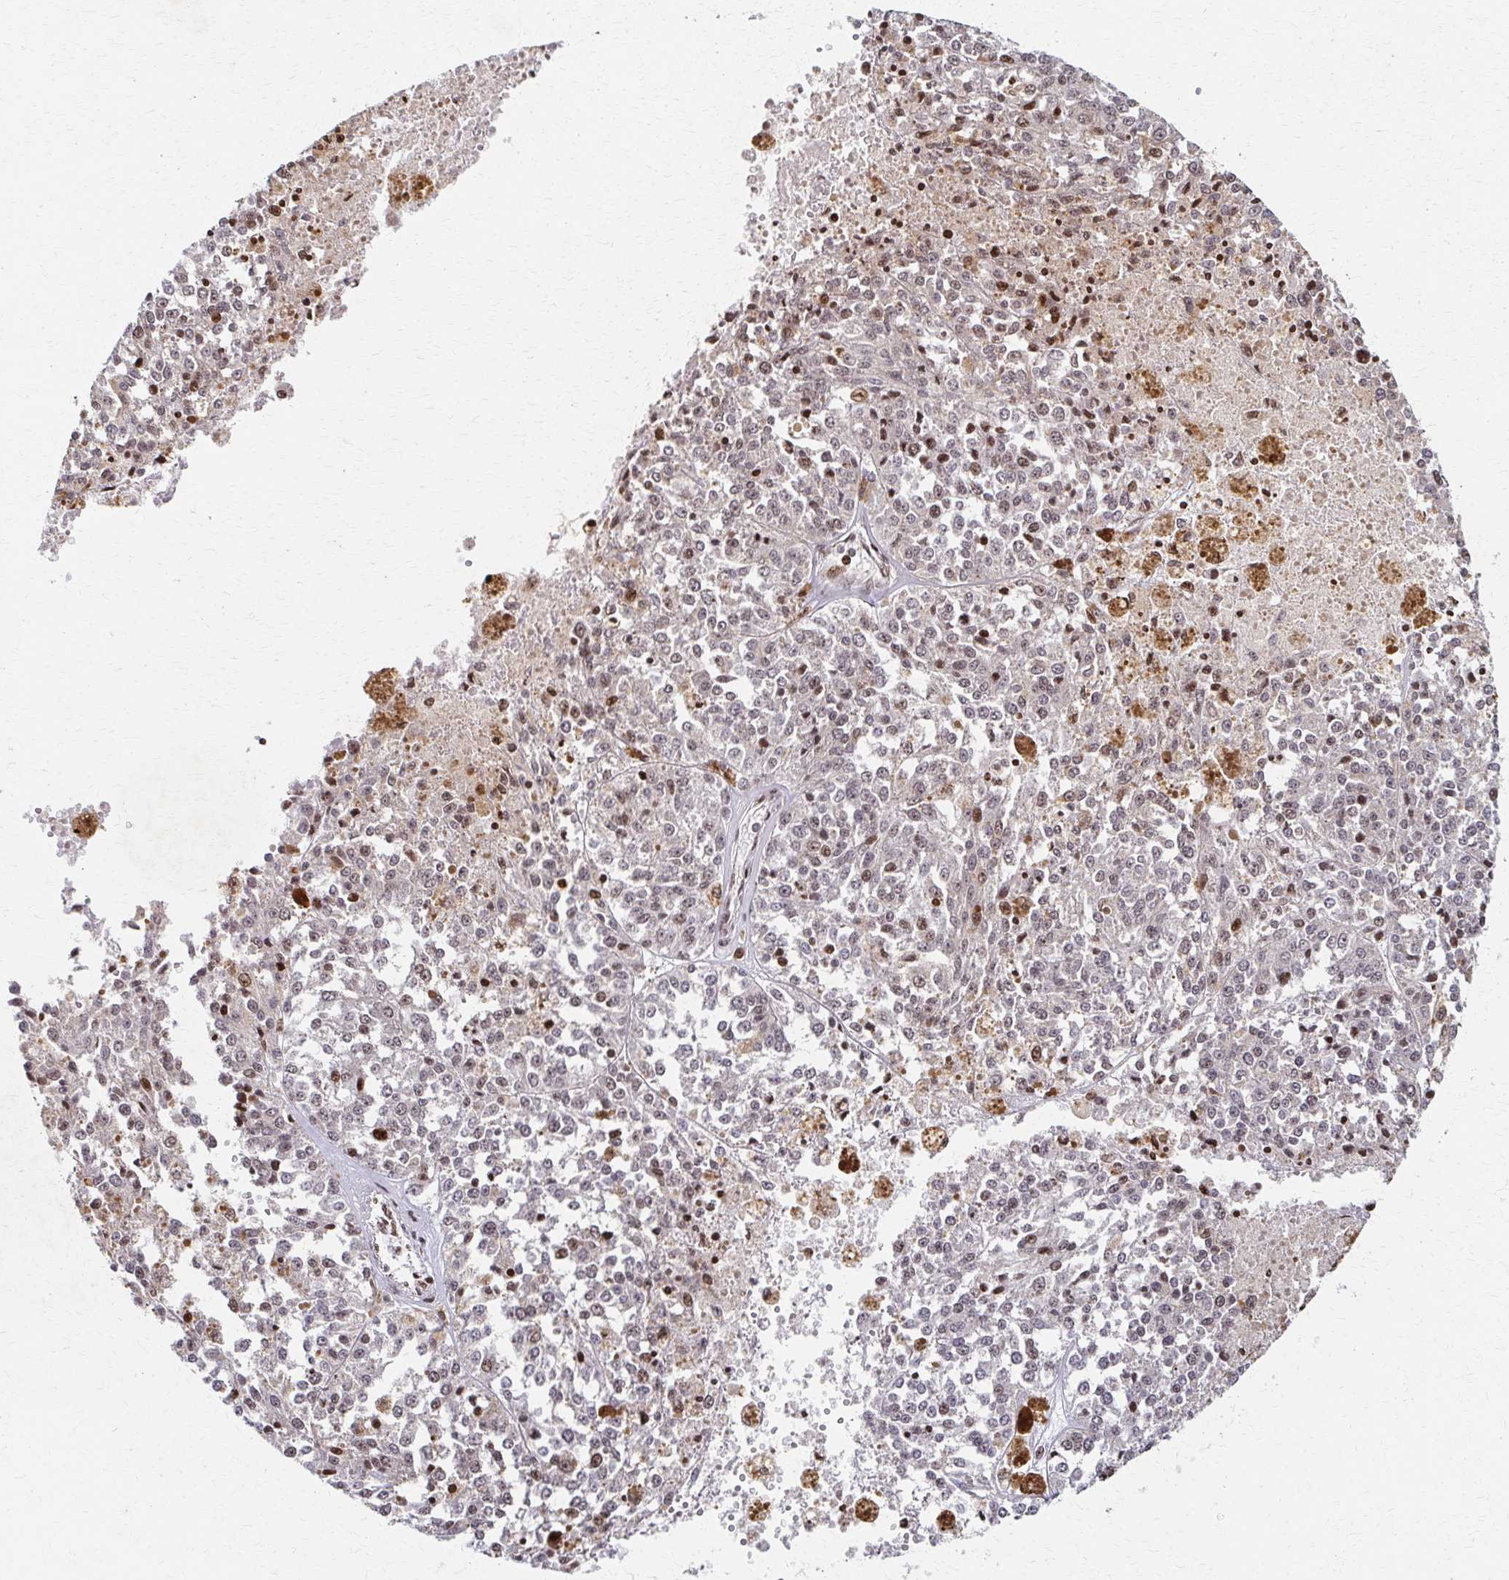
{"staining": {"intensity": "negative", "quantity": "none", "location": "none"}, "tissue": "melanoma", "cell_type": "Tumor cells", "image_type": "cancer", "snomed": [{"axis": "morphology", "description": "Malignant melanoma, Metastatic site"}, {"axis": "topography", "description": "Lymph node"}], "caption": "Tumor cells are negative for brown protein staining in melanoma.", "gene": "PSMD7", "patient": {"sex": "female", "age": 64}}